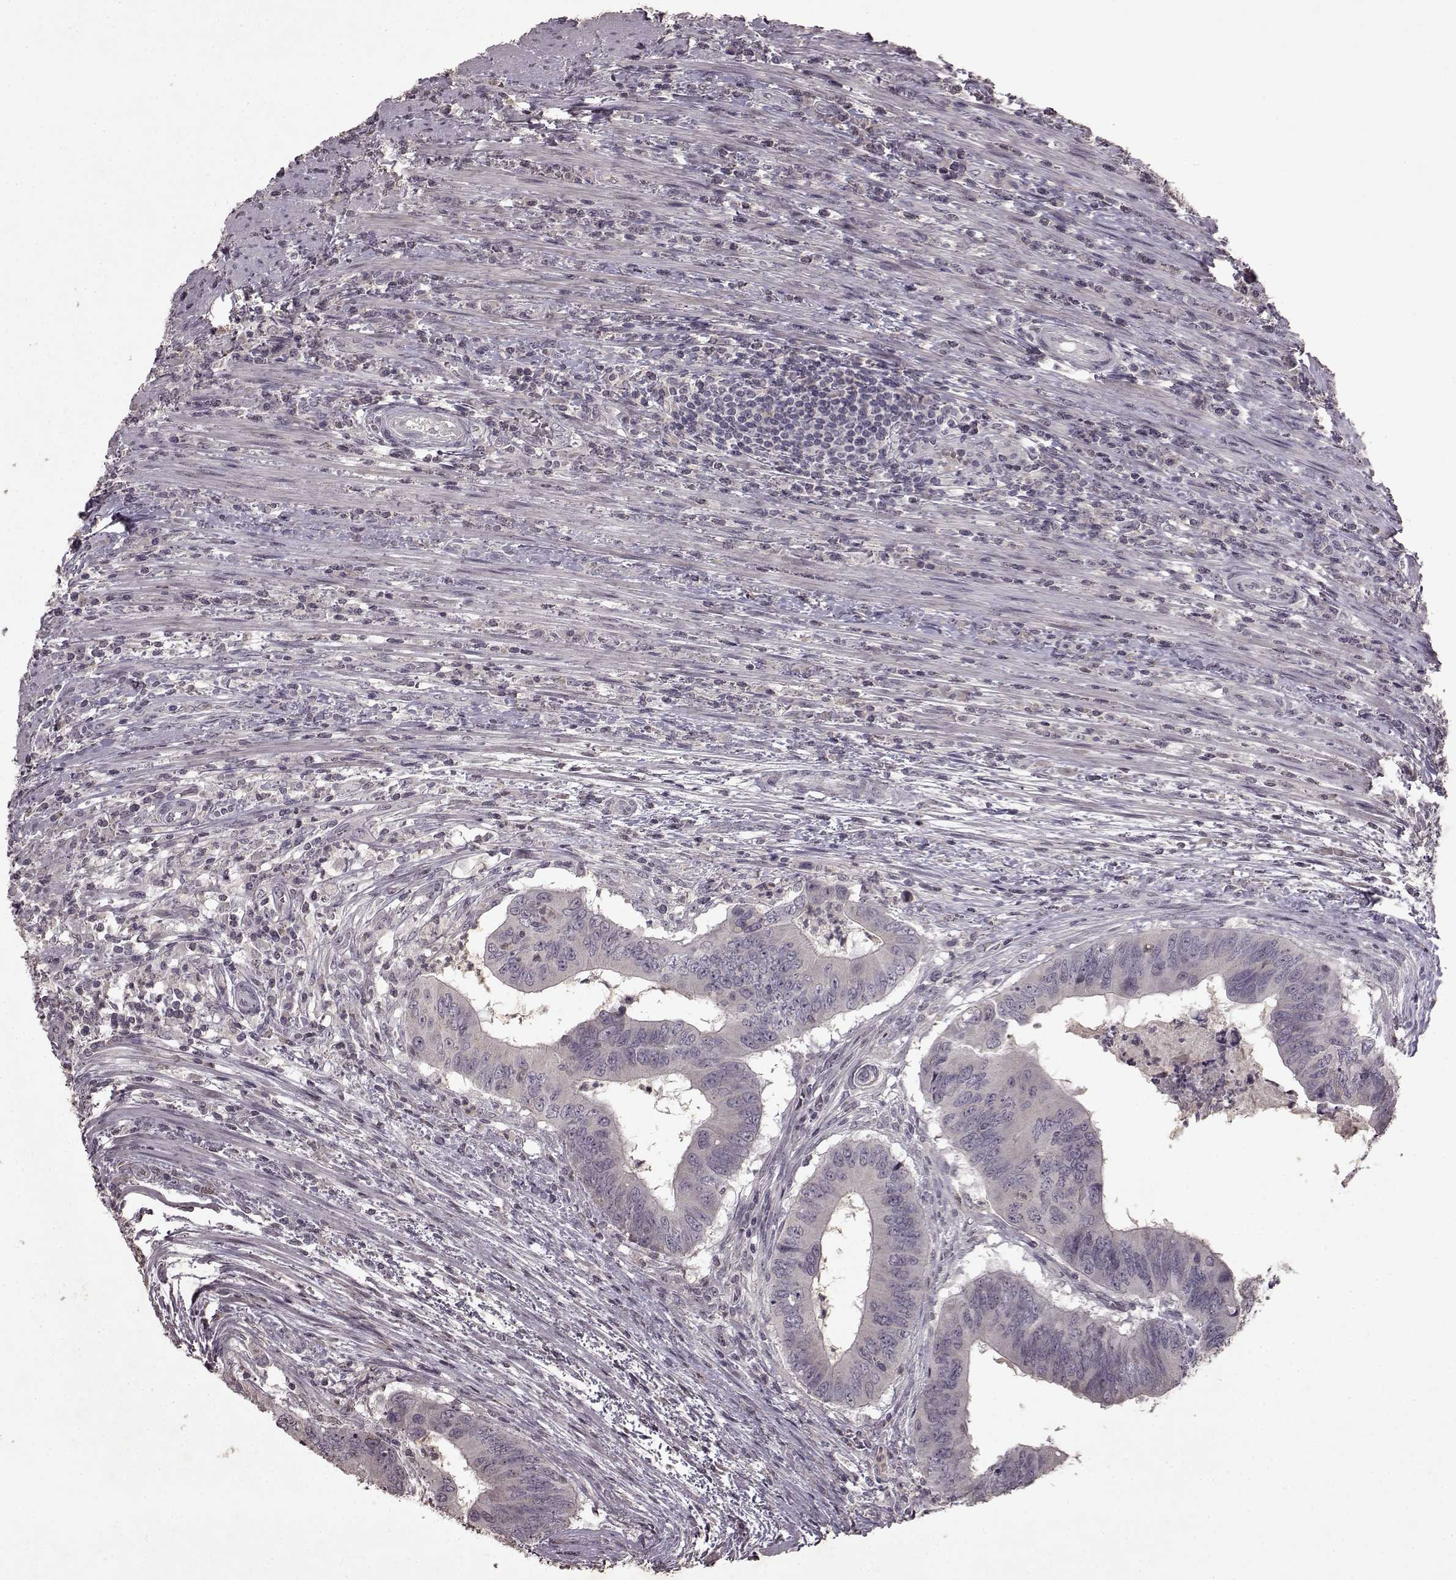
{"staining": {"intensity": "negative", "quantity": "none", "location": "none"}, "tissue": "colorectal cancer", "cell_type": "Tumor cells", "image_type": "cancer", "snomed": [{"axis": "morphology", "description": "Adenocarcinoma, NOS"}, {"axis": "topography", "description": "Colon"}], "caption": "This photomicrograph is of colorectal adenocarcinoma stained with immunohistochemistry (IHC) to label a protein in brown with the nuclei are counter-stained blue. There is no expression in tumor cells.", "gene": "LHB", "patient": {"sex": "male", "age": 53}}